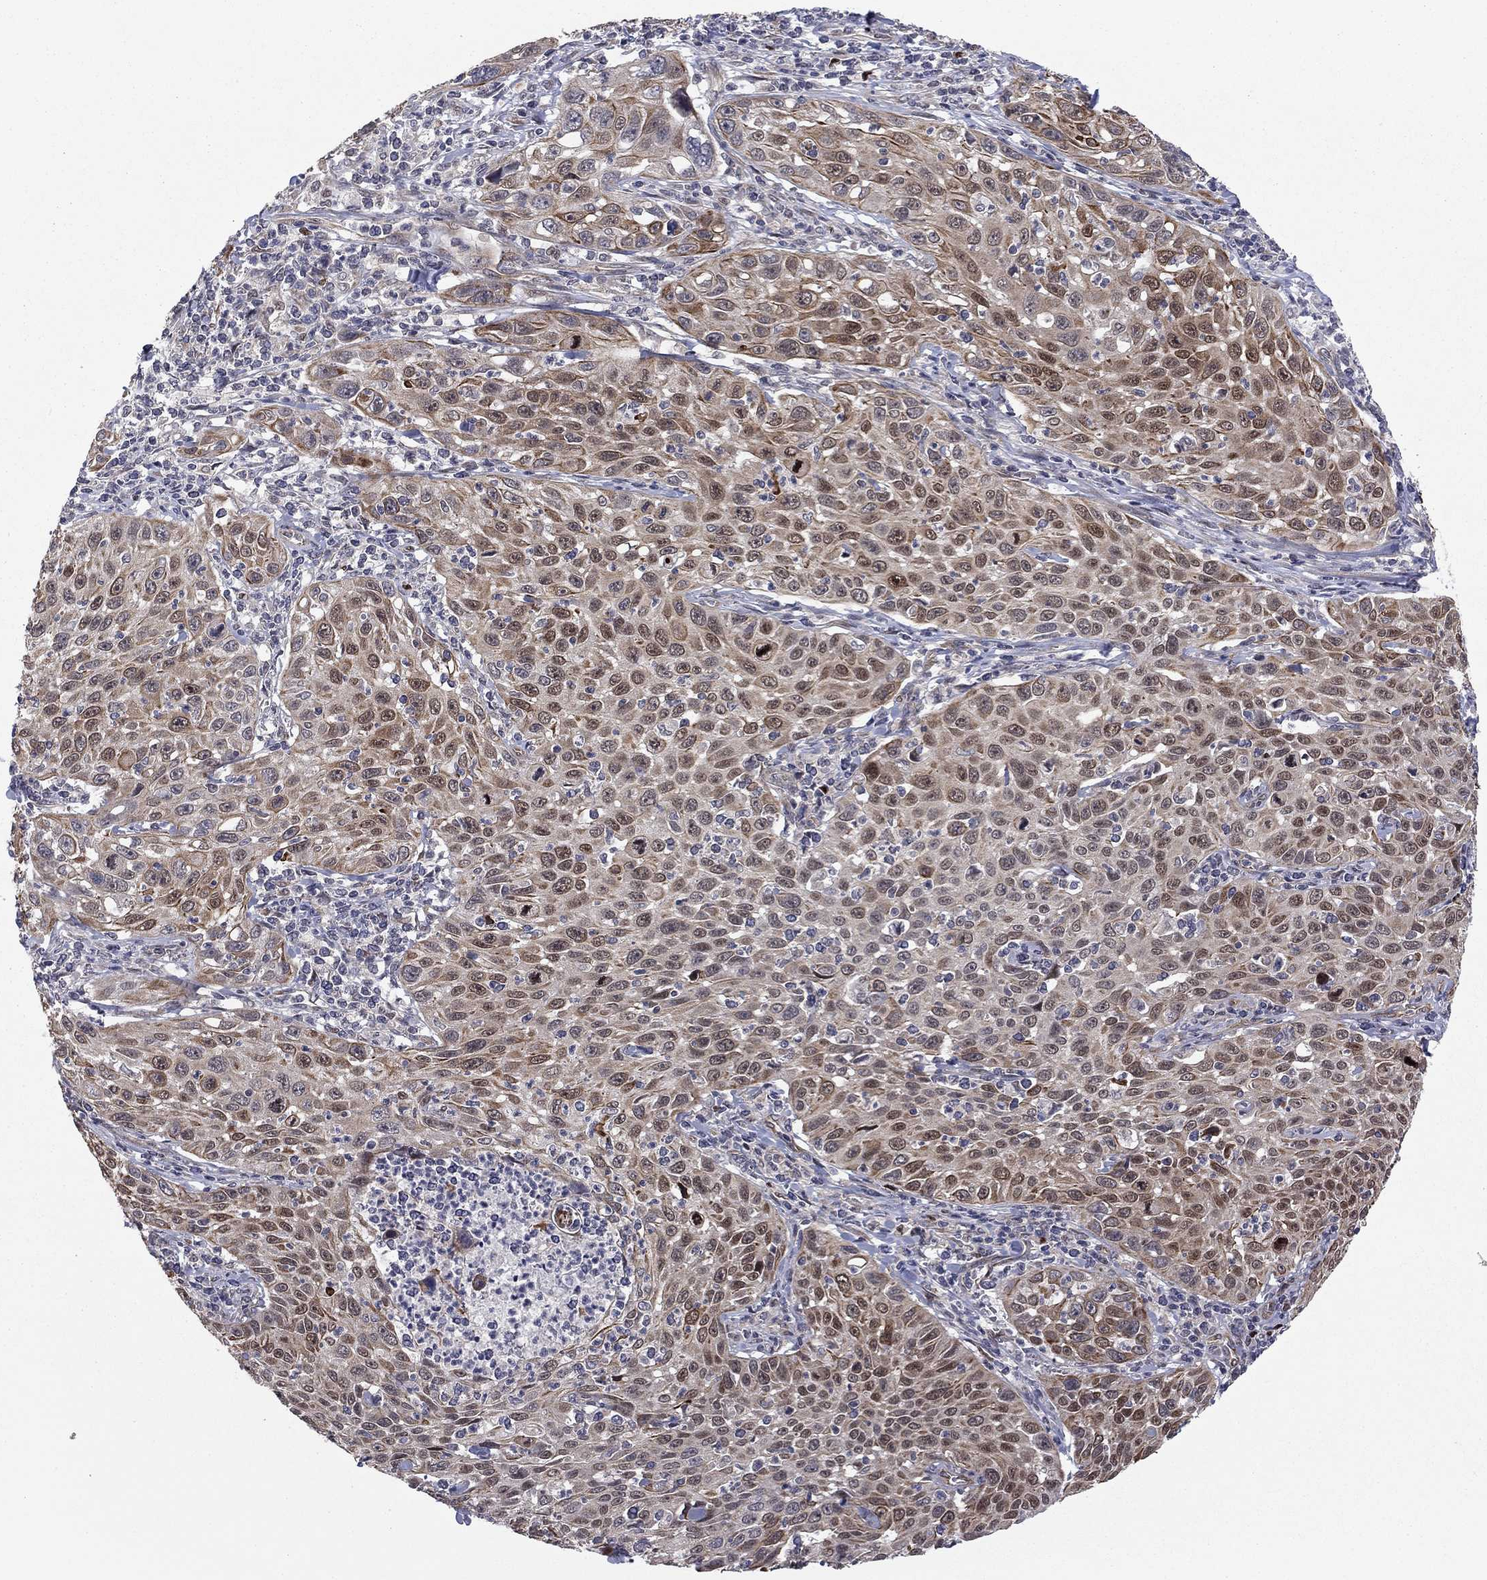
{"staining": {"intensity": "moderate", "quantity": "25%-75%", "location": "cytoplasmic/membranous,nuclear"}, "tissue": "cervical cancer", "cell_type": "Tumor cells", "image_type": "cancer", "snomed": [{"axis": "morphology", "description": "Squamous cell carcinoma, NOS"}, {"axis": "topography", "description": "Cervix"}], "caption": "IHC staining of cervical squamous cell carcinoma, which reveals medium levels of moderate cytoplasmic/membranous and nuclear staining in approximately 25%-75% of tumor cells indicating moderate cytoplasmic/membranous and nuclear protein expression. The staining was performed using DAB (3,3'-diaminobenzidine) (brown) for protein detection and nuclei were counterstained in hematoxylin (blue).", "gene": "BCL11A", "patient": {"sex": "female", "age": 26}}